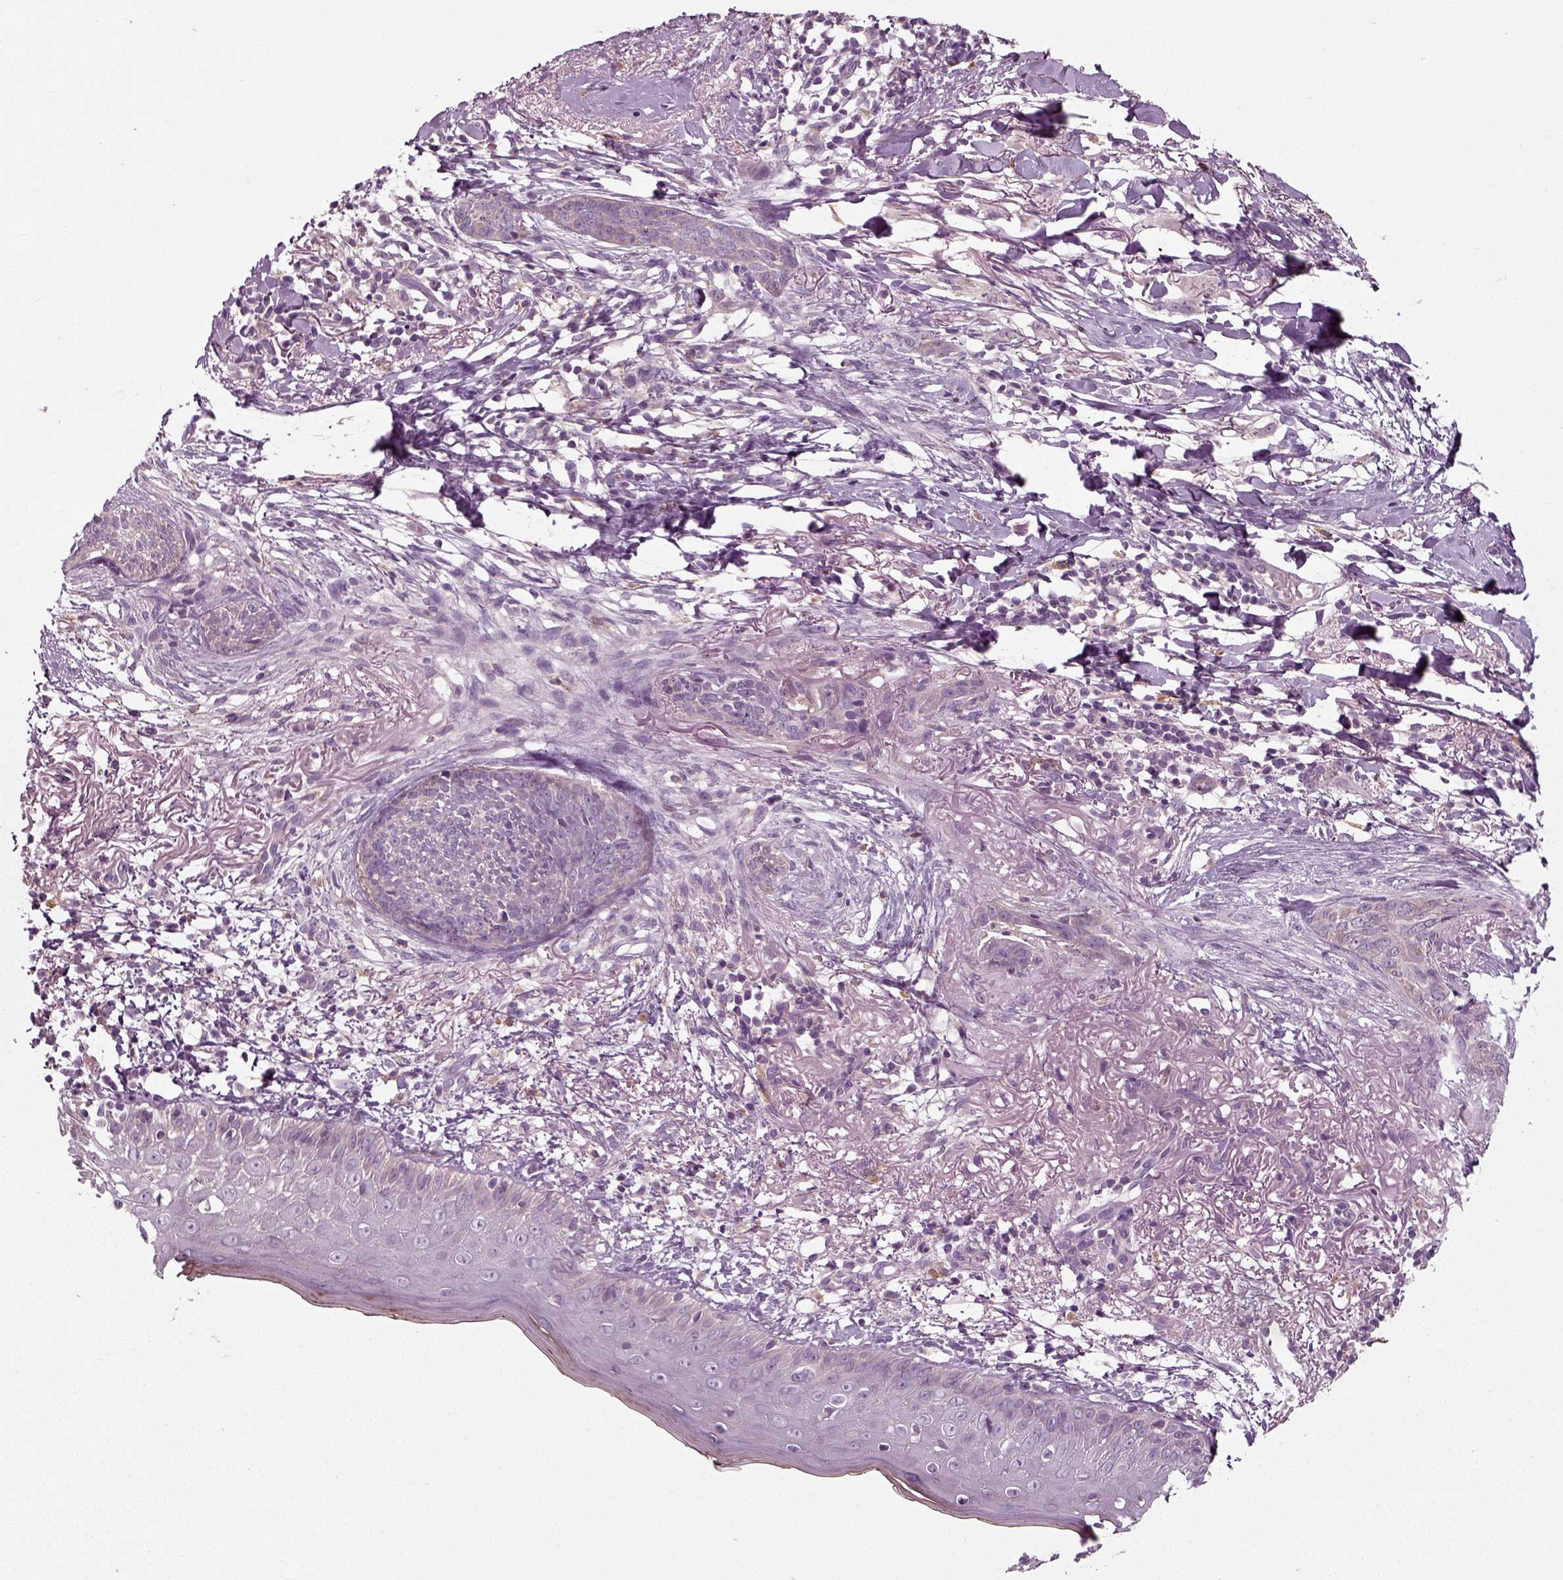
{"staining": {"intensity": "negative", "quantity": "none", "location": "none"}, "tissue": "skin cancer", "cell_type": "Tumor cells", "image_type": "cancer", "snomed": [{"axis": "morphology", "description": "Normal tissue, NOS"}, {"axis": "morphology", "description": "Basal cell carcinoma"}, {"axis": "topography", "description": "Skin"}], "caption": "This is an IHC image of skin cancer (basal cell carcinoma). There is no staining in tumor cells.", "gene": "RND2", "patient": {"sex": "male", "age": 84}}